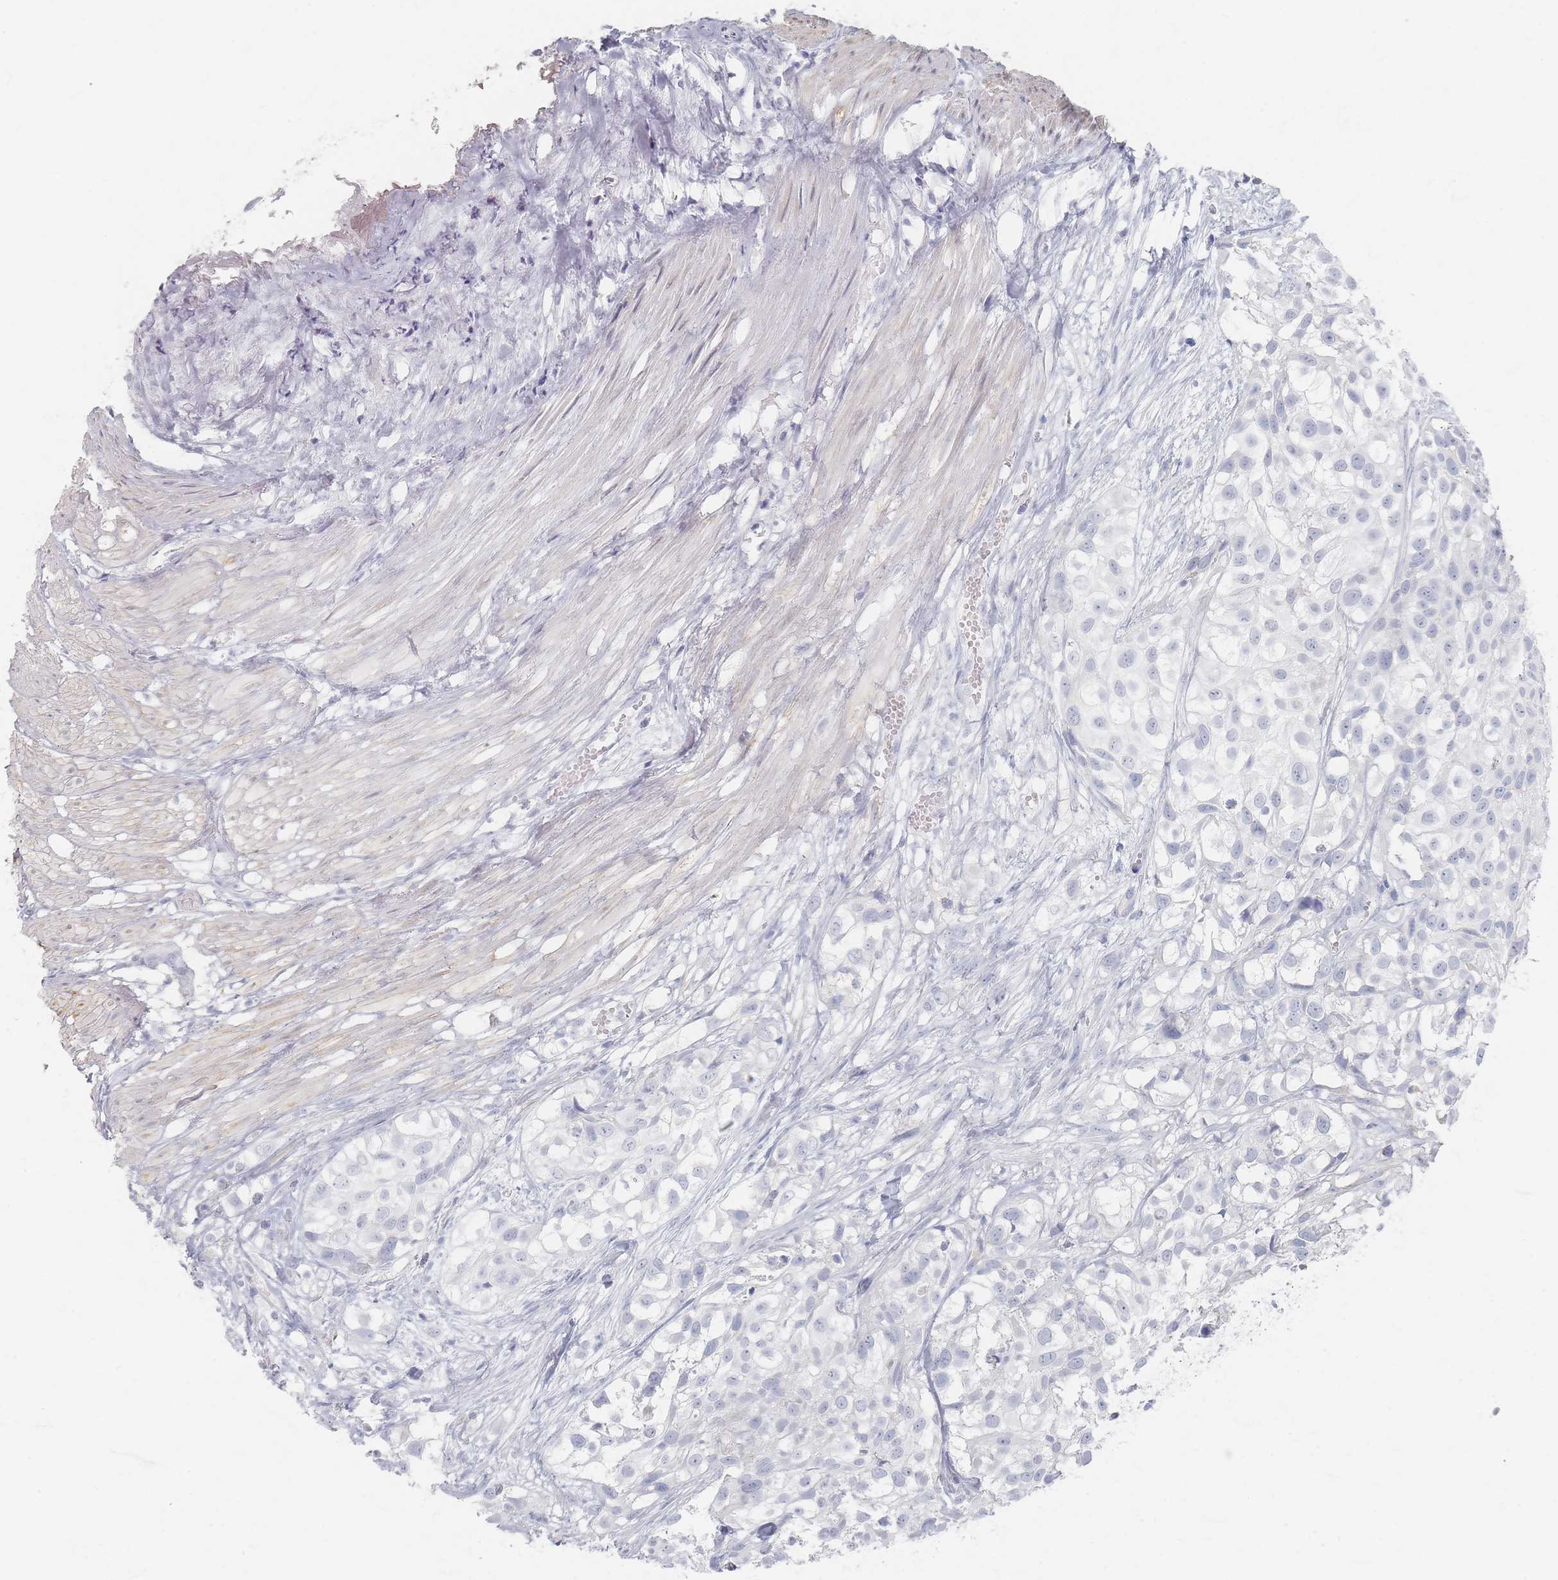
{"staining": {"intensity": "negative", "quantity": "none", "location": "none"}, "tissue": "urothelial cancer", "cell_type": "Tumor cells", "image_type": "cancer", "snomed": [{"axis": "morphology", "description": "Urothelial carcinoma, High grade"}, {"axis": "topography", "description": "Urinary bladder"}], "caption": "There is no significant staining in tumor cells of urothelial cancer.", "gene": "SLC2A11", "patient": {"sex": "male", "age": 56}}